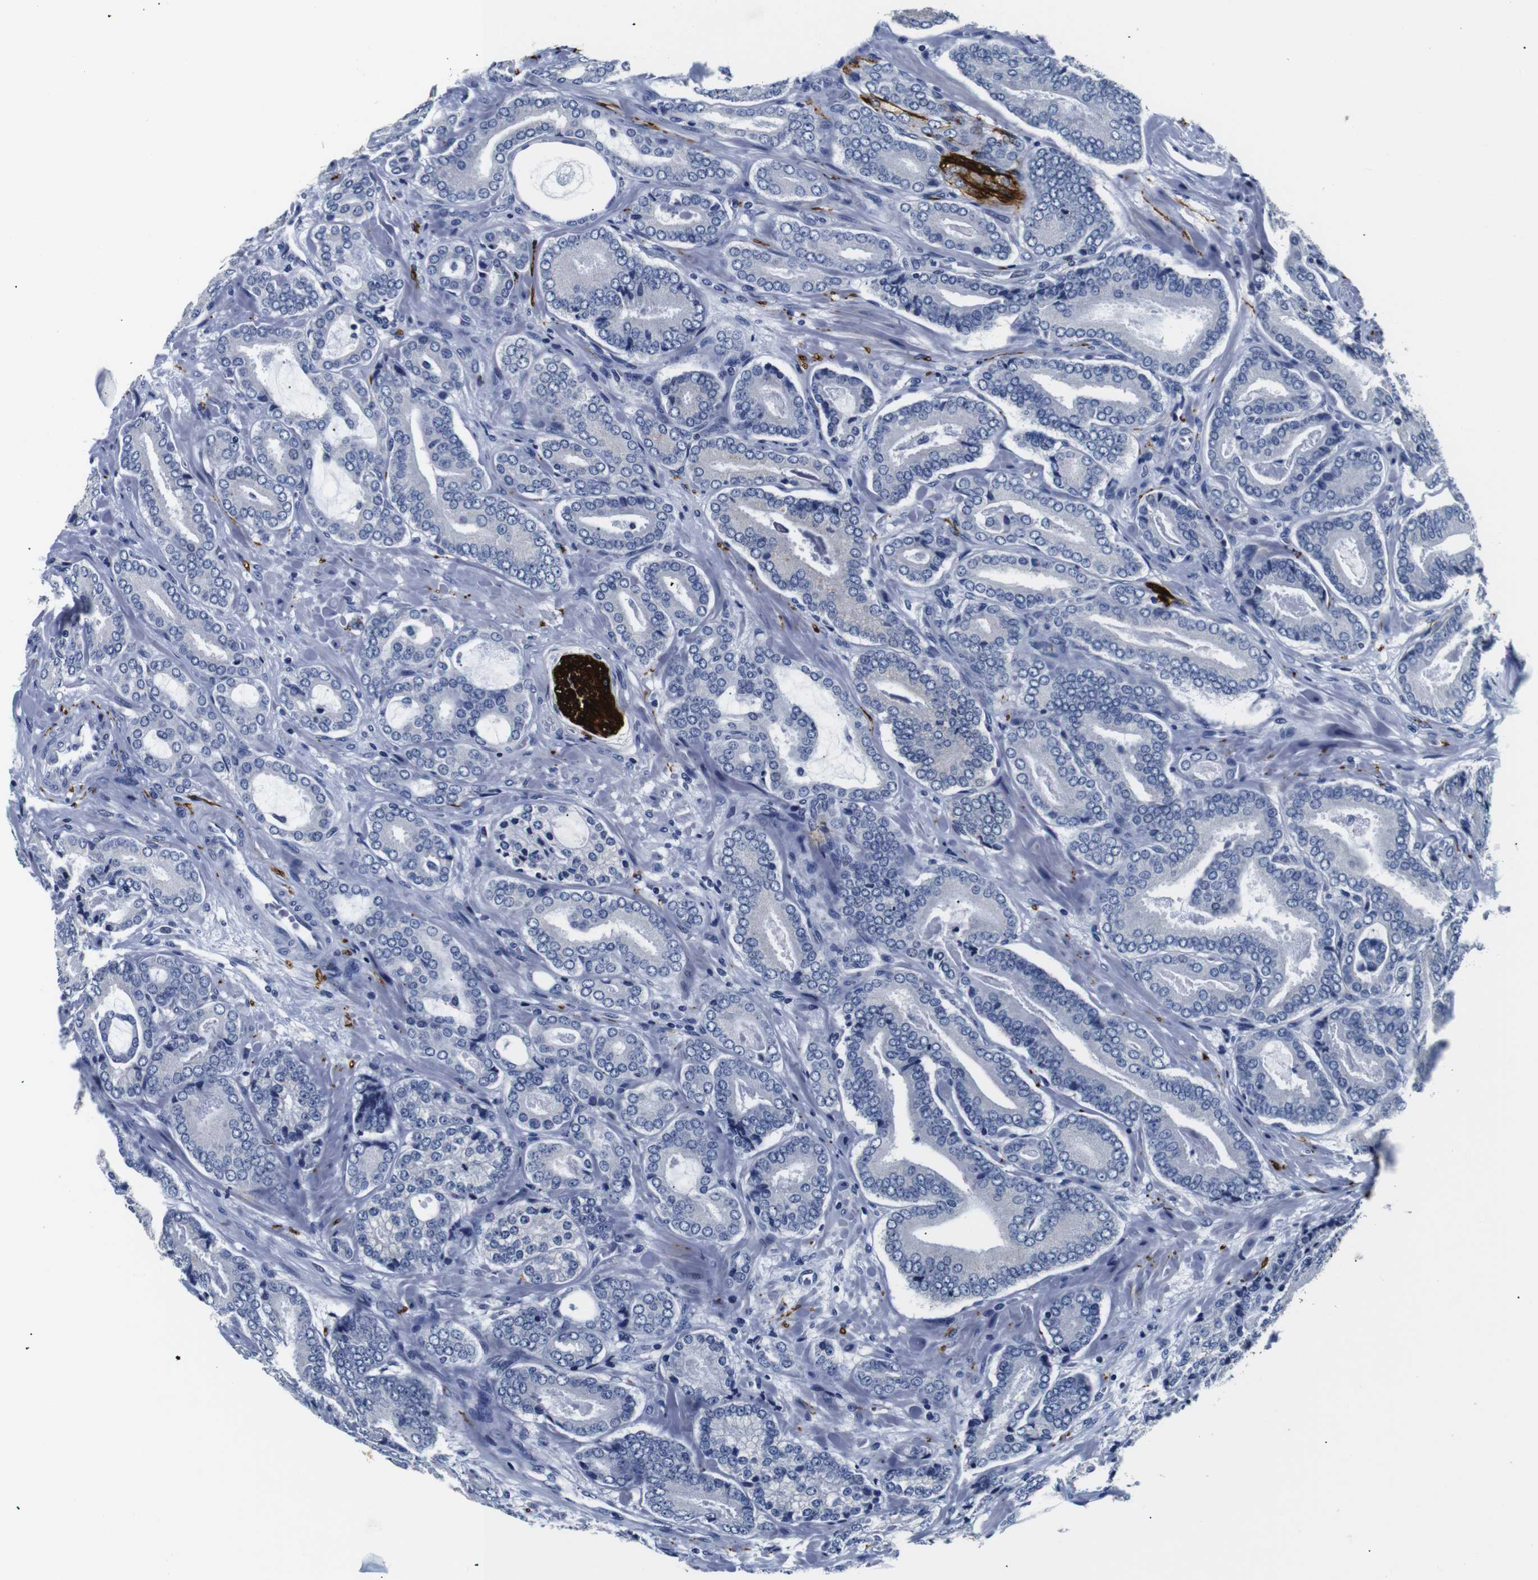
{"staining": {"intensity": "negative", "quantity": "none", "location": "none"}, "tissue": "prostate cancer", "cell_type": "Tumor cells", "image_type": "cancer", "snomed": [{"axis": "morphology", "description": "Adenocarcinoma, High grade"}, {"axis": "topography", "description": "Prostate"}], "caption": "High power microscopy histopathology image of an IHC image of prostate cancer (high-grade adenocarcinoma), revealing no significant staining in tumor cells. The staining is performed using DAB (3,3'-diaminobenzidine) brown chromogen with nuclei counter-stained in using hematoxylin.", "gene": "GAP43", "patient": {"sex": "male", "age": 61}}